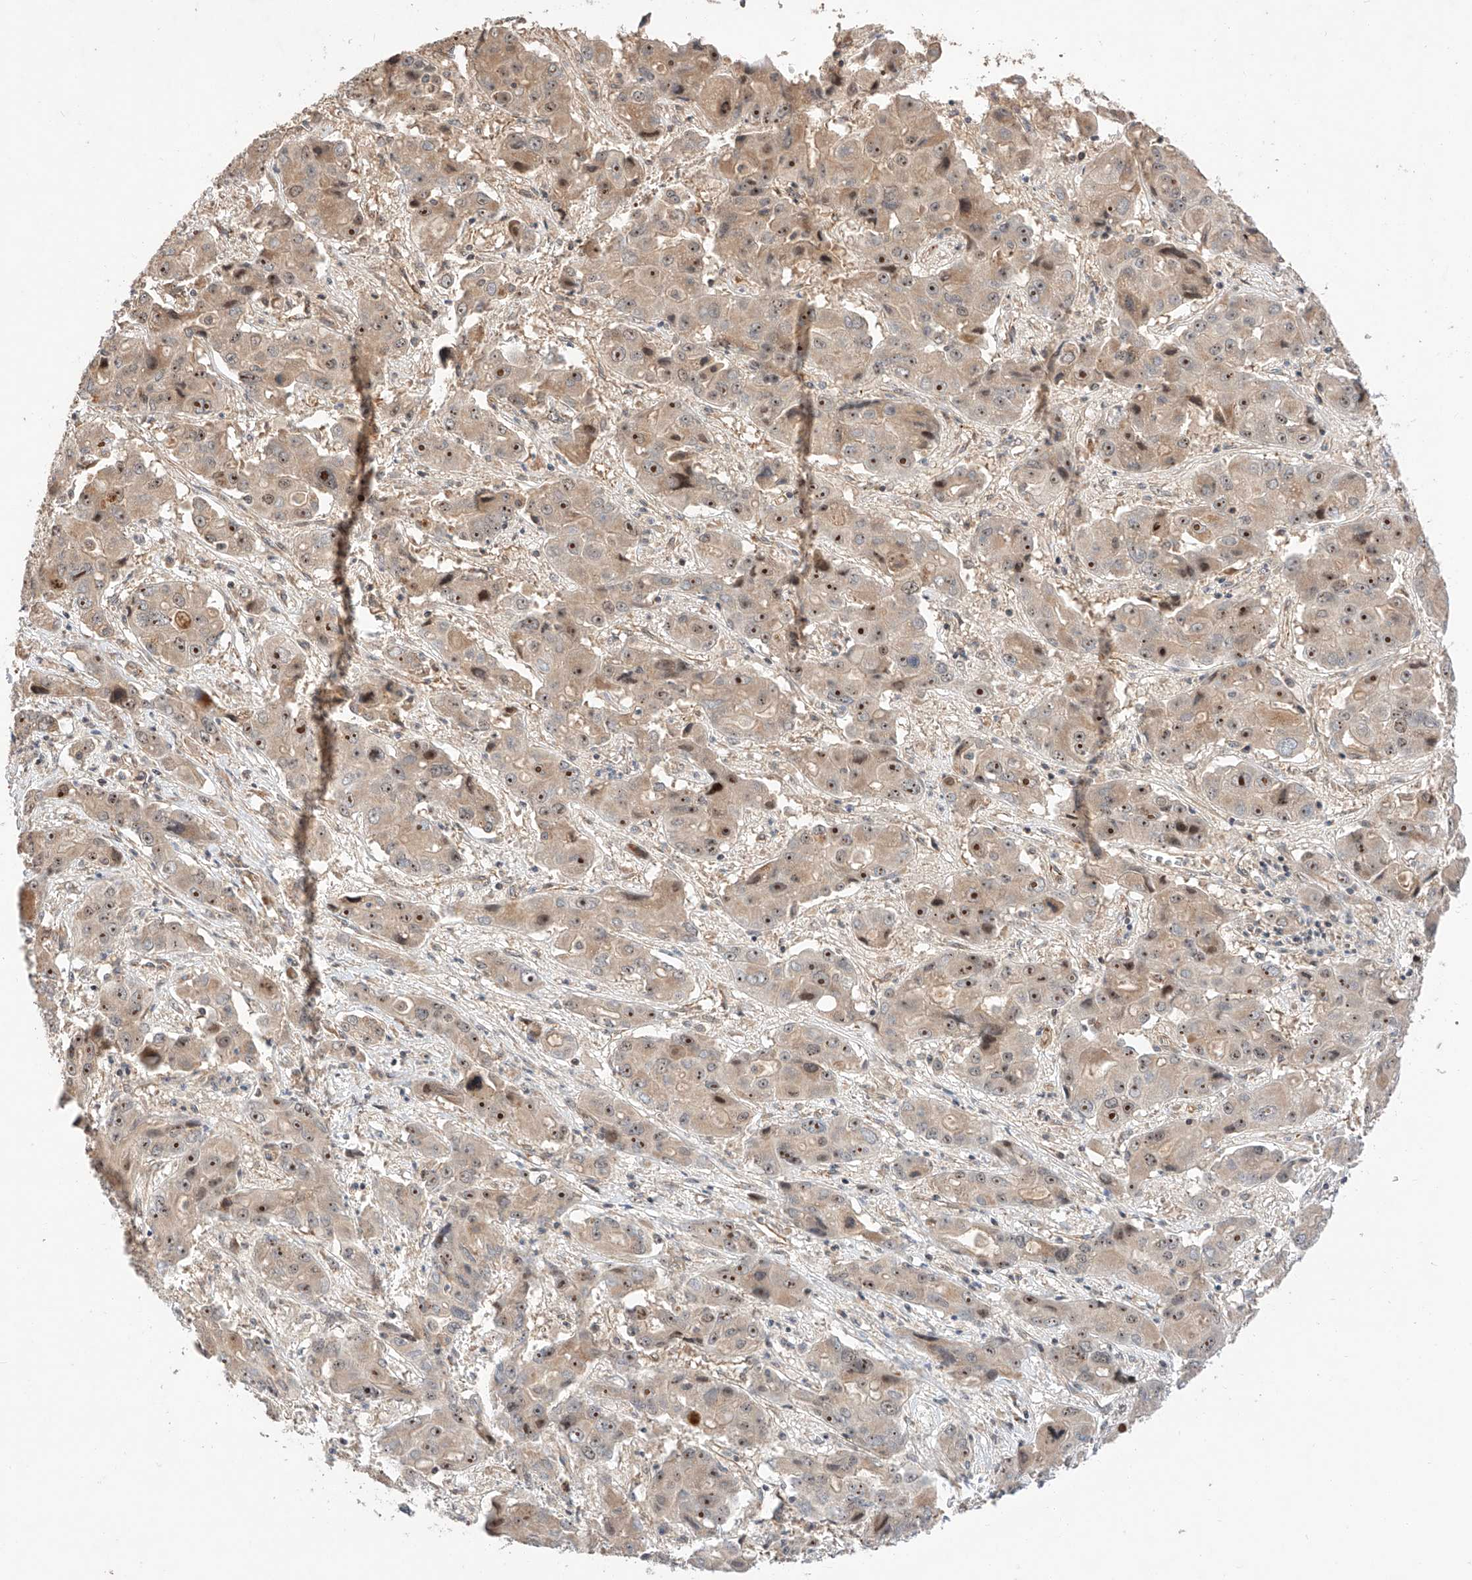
{"staining": {"intensity": "strong", "quantity": "25%-75%", "location": "nuclear"}, "tissue": "liver cancer", "cell_type": "Tumor cells", "image_type": "cancer", "snomed": [{"axis": "morphology", "description": "Cholangiocarcinoma"}, {"axis": "topography", "description": "Liver"}], "caption": "Human liver cholangiocarcinoma stained for a protein (brown) exhibits strong nuclear positive expression in about 25%-75% of tumor cells.", "gene": "RAB23", "patient": {"sex": "male", "age": 67}}